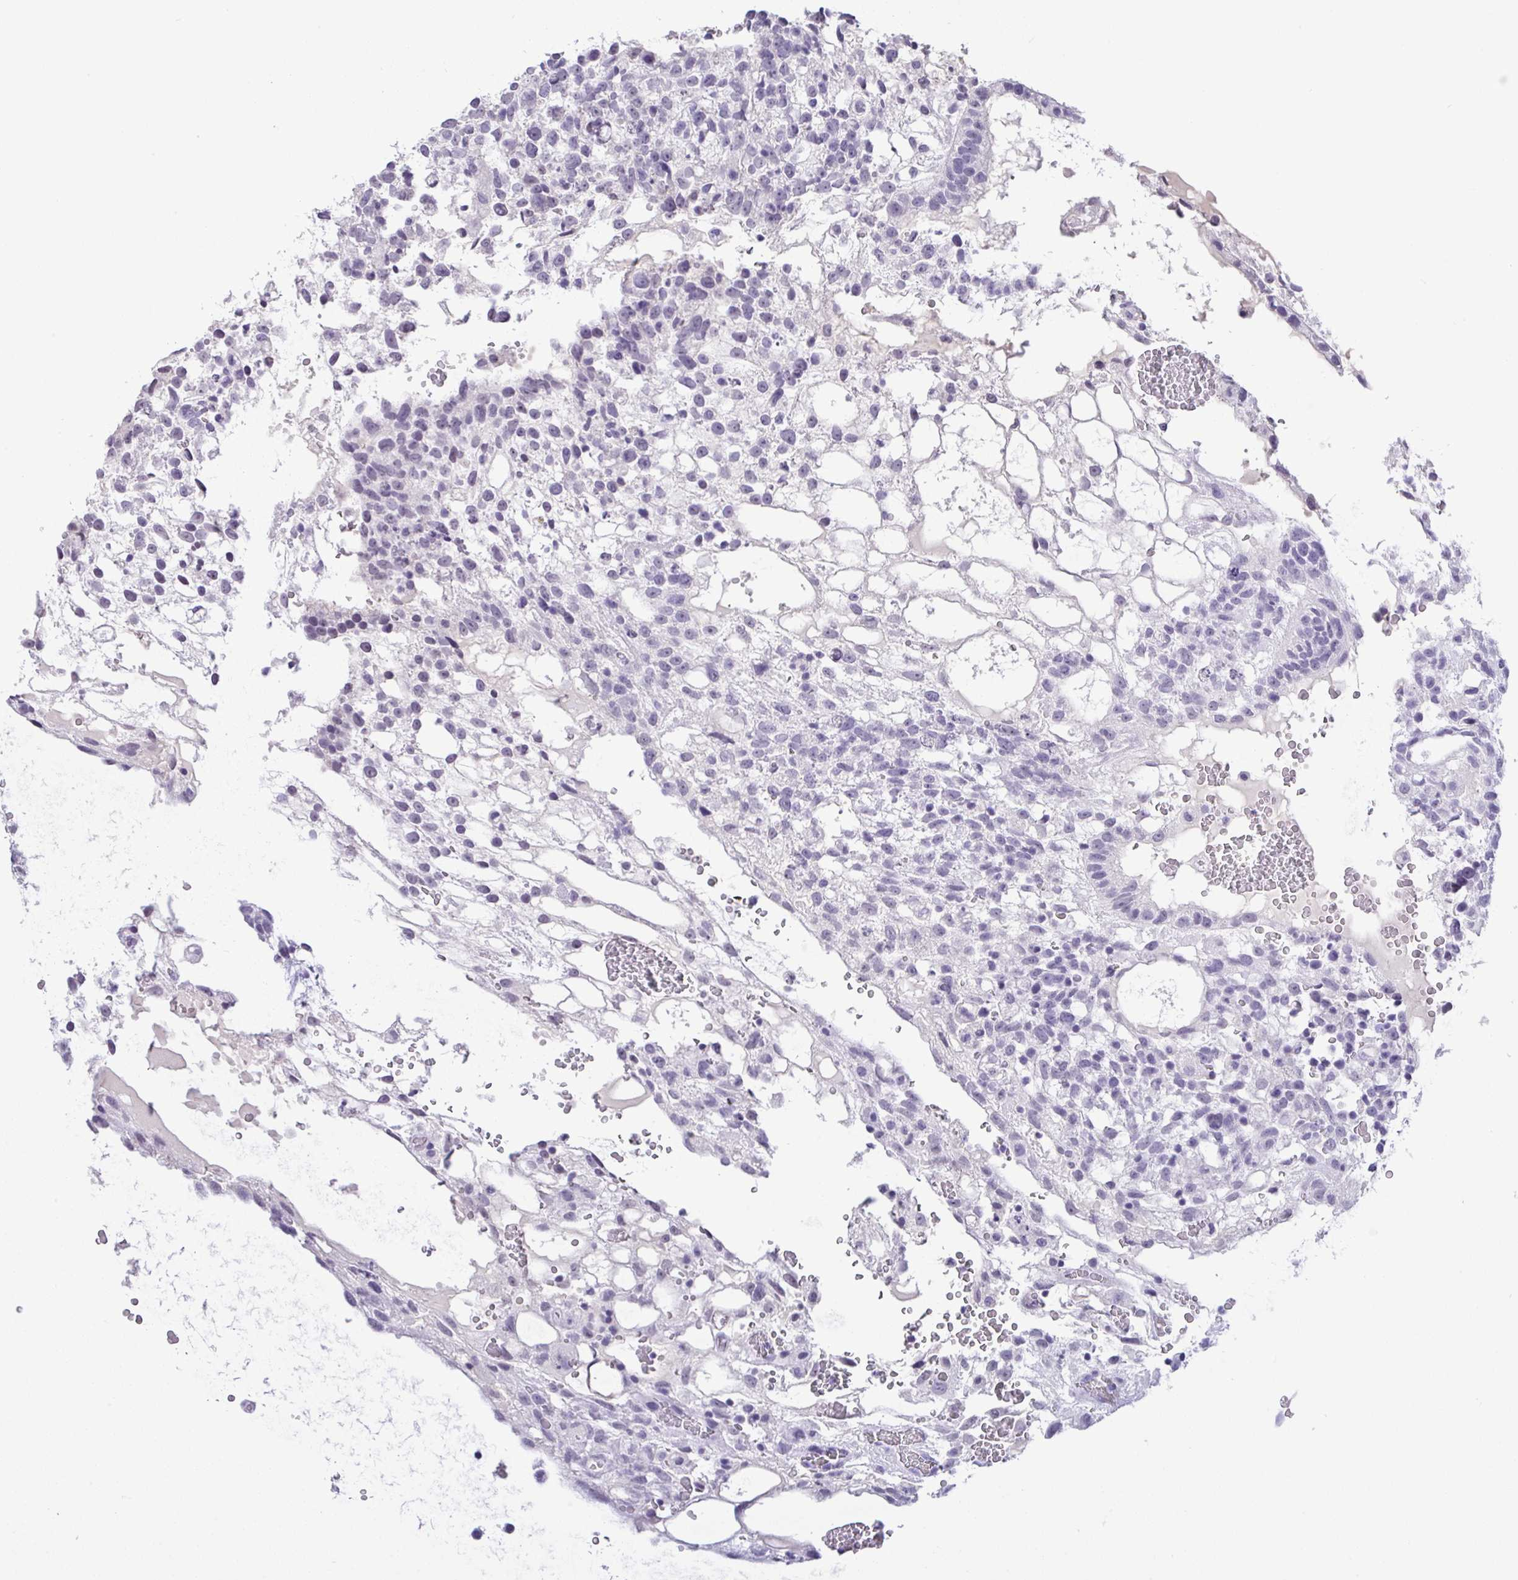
{"staining": {"intensity": "negative", "quantity": "none", "location": "none"}, "tissue": "testis cancer", "cell_type": "Tumor cells", "image_type": "cancer", "snomed": [{"axis": "morphology", "description": "Normal tissue, NOS"}, {"axis": "morphology", "description": "Carcinoma, Embryonal, NOS"}, {"axis": "topography", "description": "Testis"}], "caption": "The IHC micrograph has no significant staining in tumor cells of testis embryonal carcinoma tissue.", "gene": "YBX2", "patient": {"sex": "male", "age": 32}}